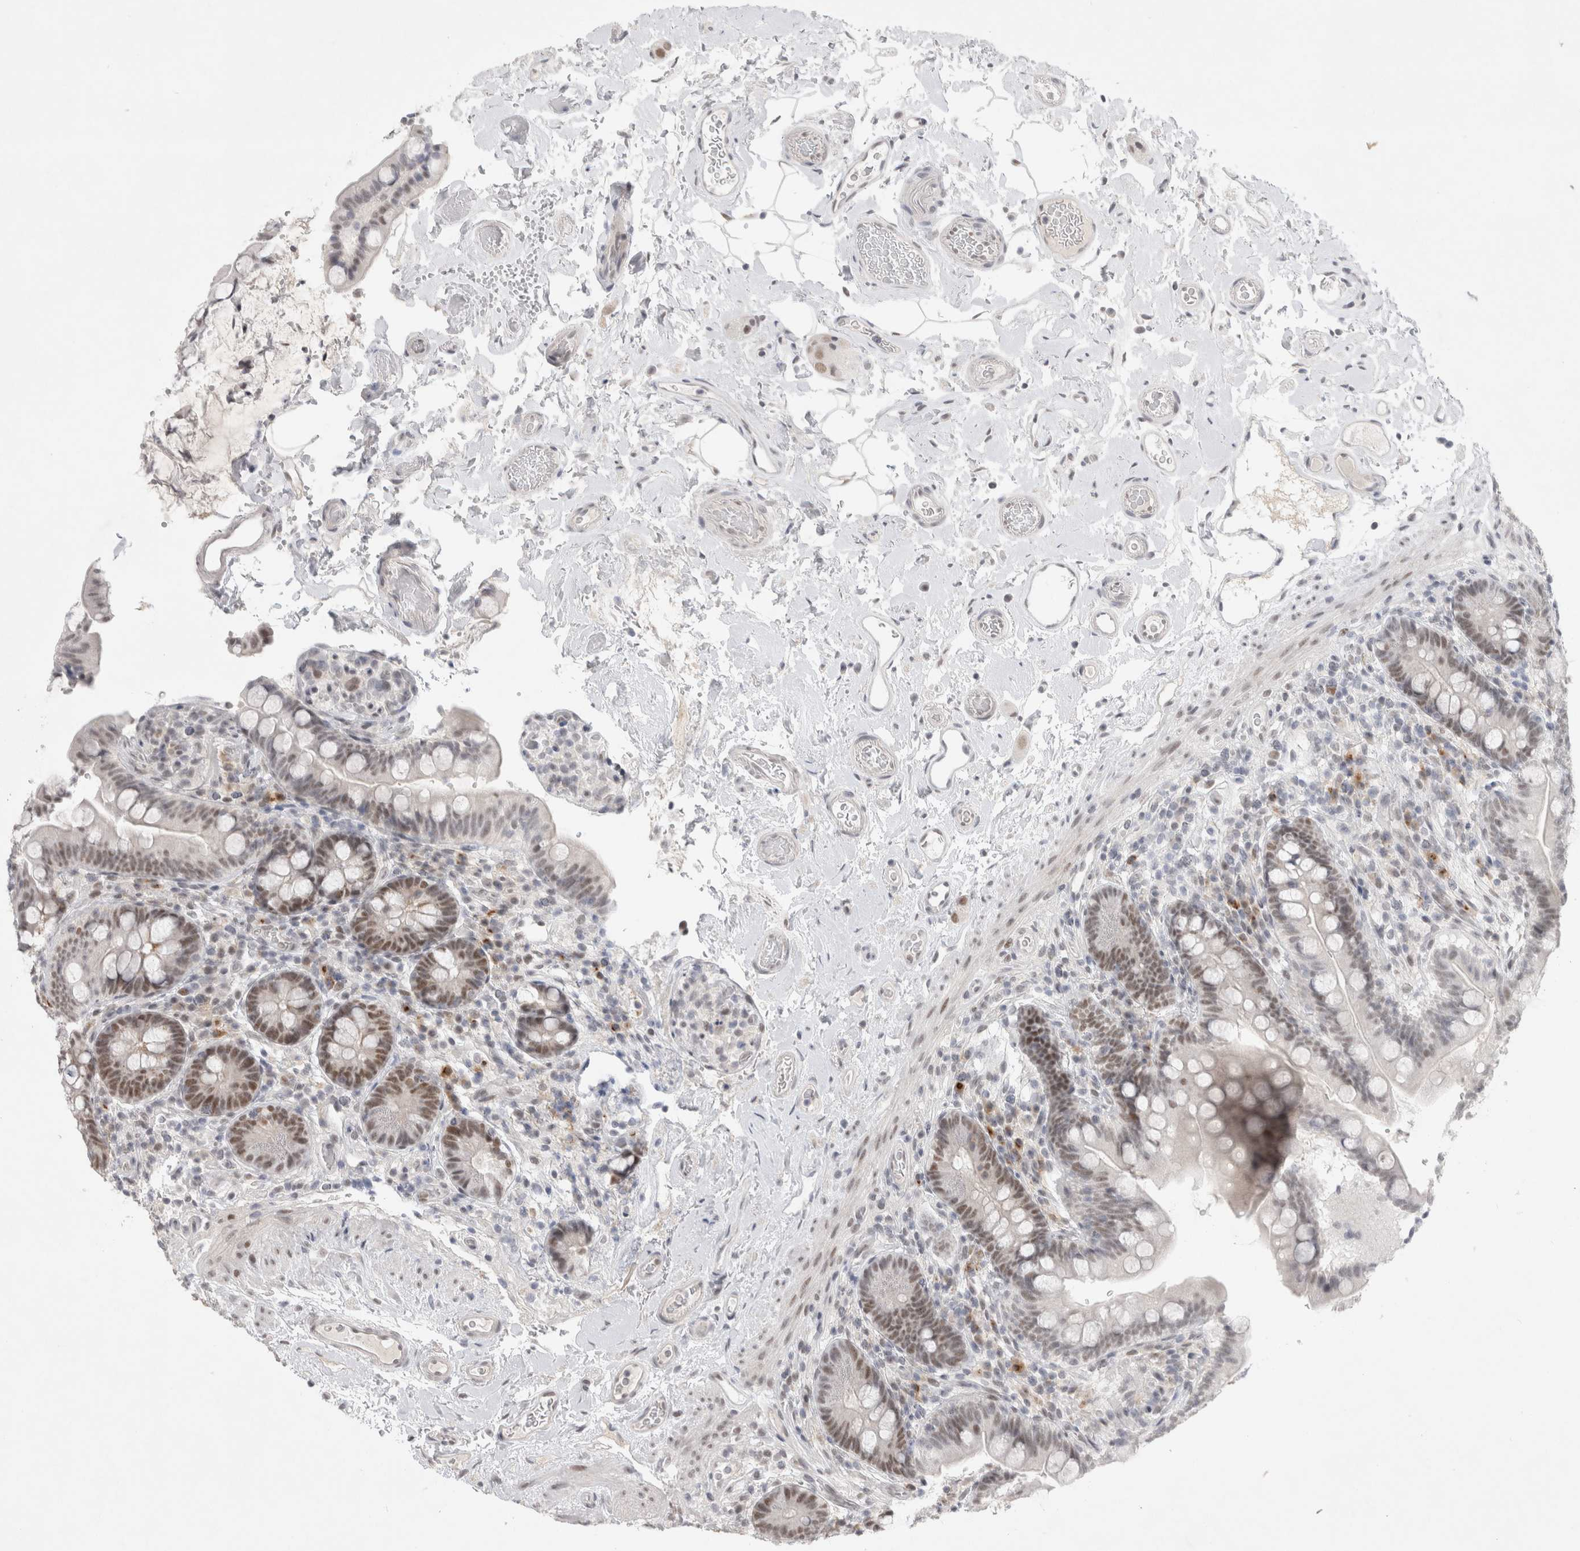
{"staining": {"intensity": "weak", "quantity": "<25%", "location": "nuclear"}, "tissue": "colon", "cell_type": "Endothelial cells", "image_type": "normal", "snomed": [{"axis": "morphology", "description": "Normal tissue, NOS"}, {"axis": "topography", "description": "Smooth muscle"}, {"axis": "topography", "description": "Colon"}], "caption": "The histopathology image demonstrates no significant expression in endothelial cells of colon. (DAB (3,3'-diaminobenzidine) immunohistochemistry visualized using brightfield microscopy, high magnification).", "gene": "RECQL4", "patient": {"sex": "male", "age": 73}}